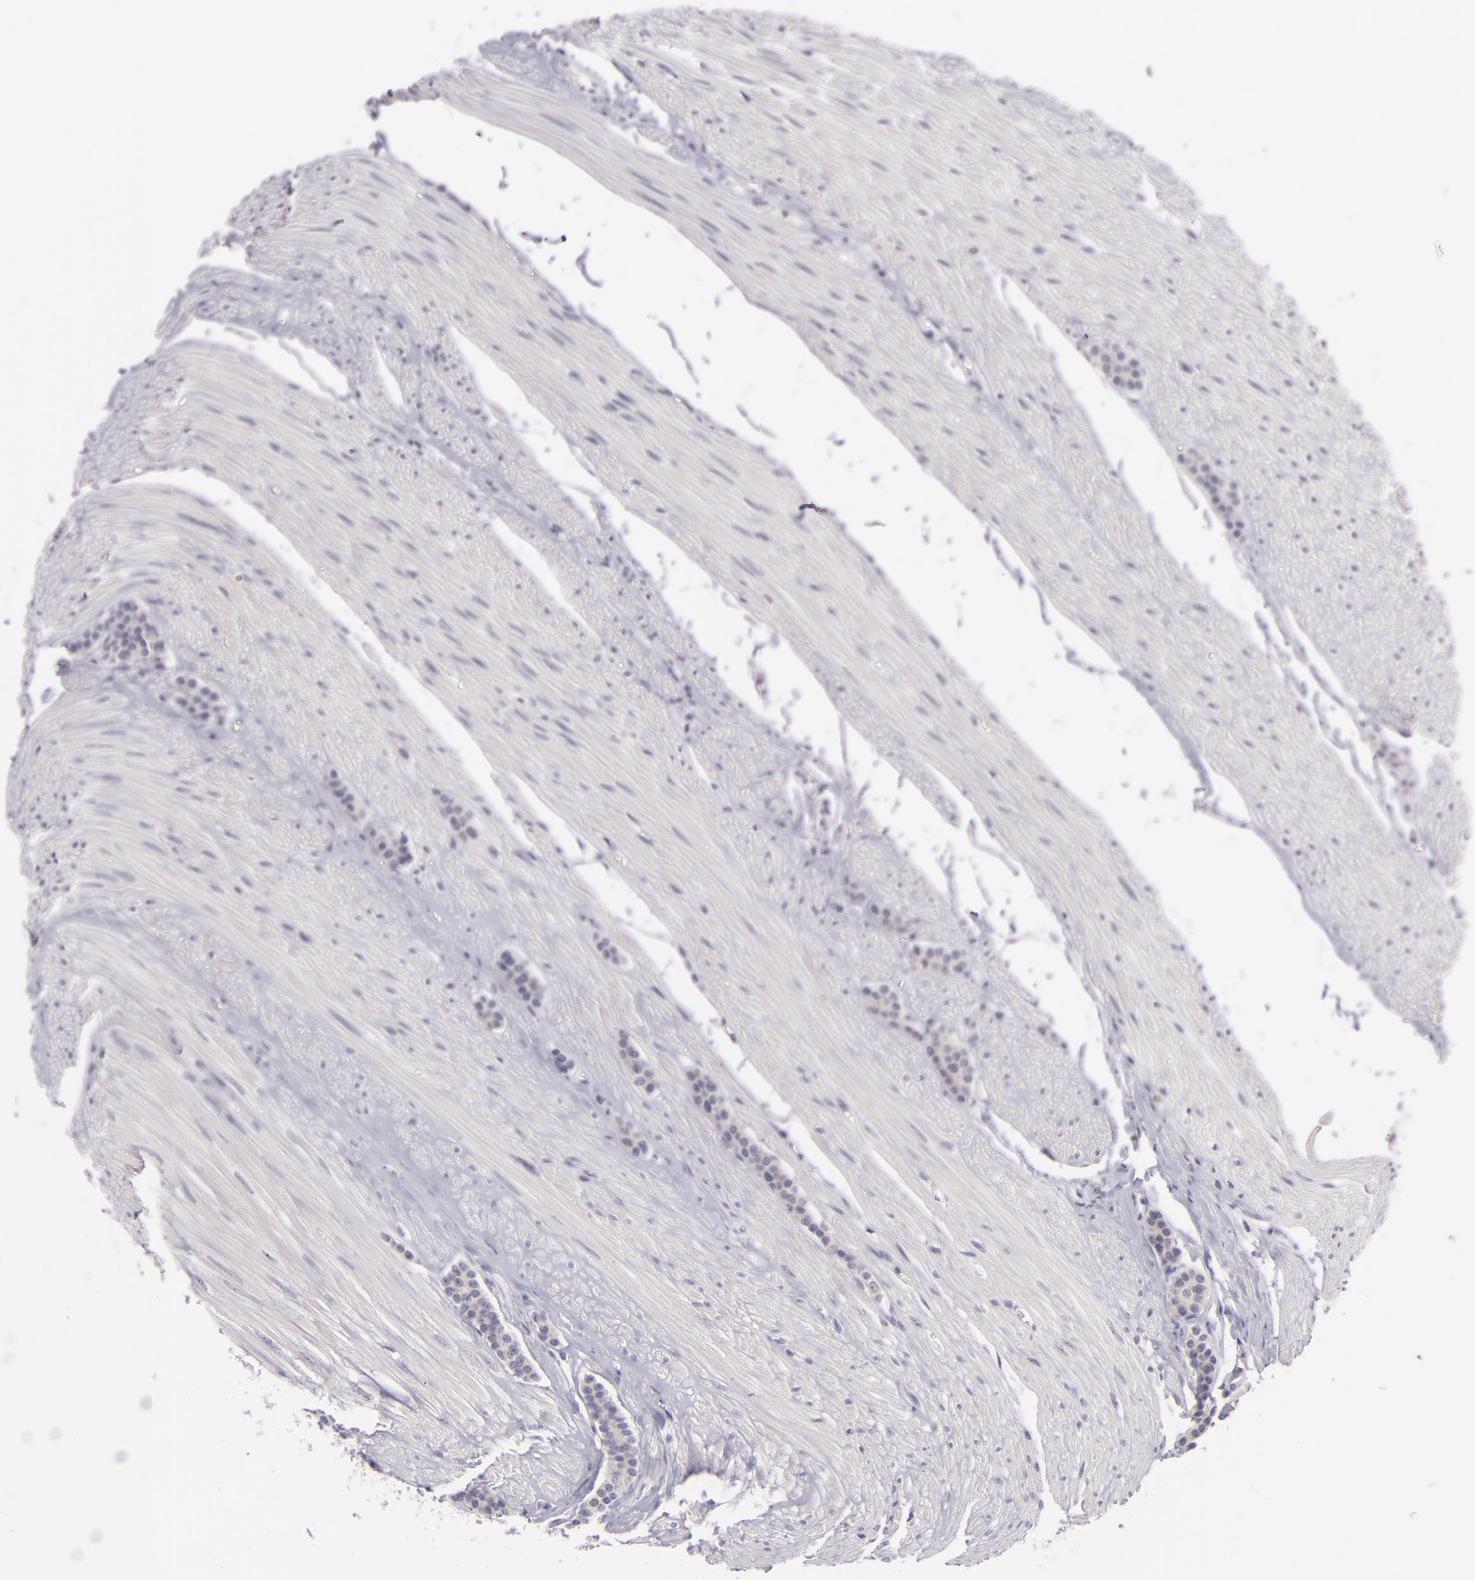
{"staining": {"intensity": "negative", "quantity": "none", "location": "none"}, "tissue": "carcinoid", "cell_type": "Tumor cells", "image_type": "cancer", "snomed": [{"axis": "morphology", "description": "Carcinoid, malignant, NOS"}, {"axis": "topography", "description": "Small intestine"}], "caption": "DAB (3,3'-diaminobenzidine) immunohistochemical staining of human carcinoid (malignant) reveals no significant expression in tumor cells.", "gene": "DAG1", "patient": {"sex": "male", "age": 60}}